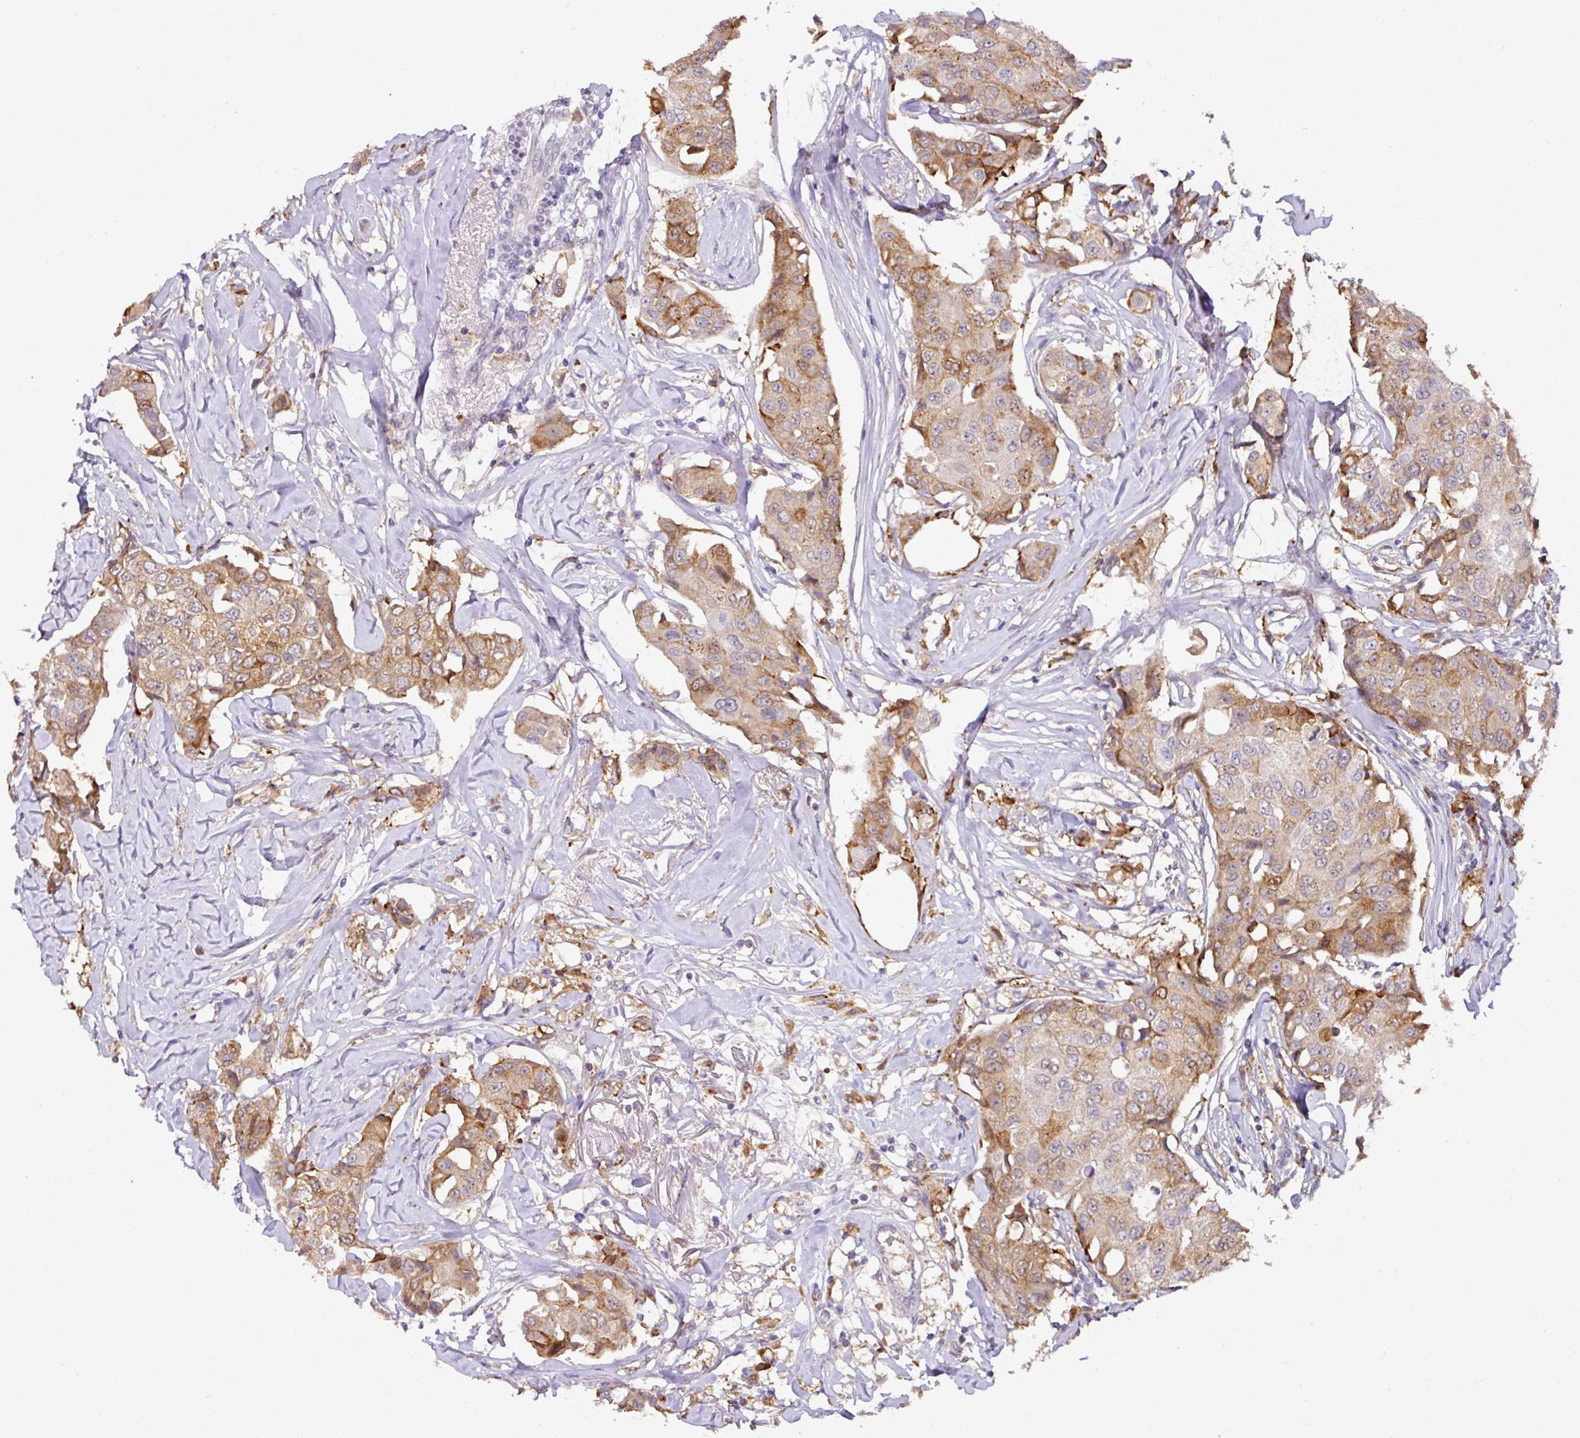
{"staining": {"intensity": "moderate", "quantity": ">75%", "location": "cytoplasmic/membranous,nuclear"}, "tissue": "breast cancer", "cell_type": "Tumor cells", "image_type": "cancer", "snomed": [{"axis": "morphology", "description": "Duct carcinoma"}, {"axis": "topography", "description": "Breast"}], "caption": "The immunohistochemical stain highlights moderate cytoplasmic/membranous and nuclear staining in tumor cells of breast invasive ductal carcinoma tissue.", "gene": "GCNT7", "patient": {"sex": "female", "age": 80}}